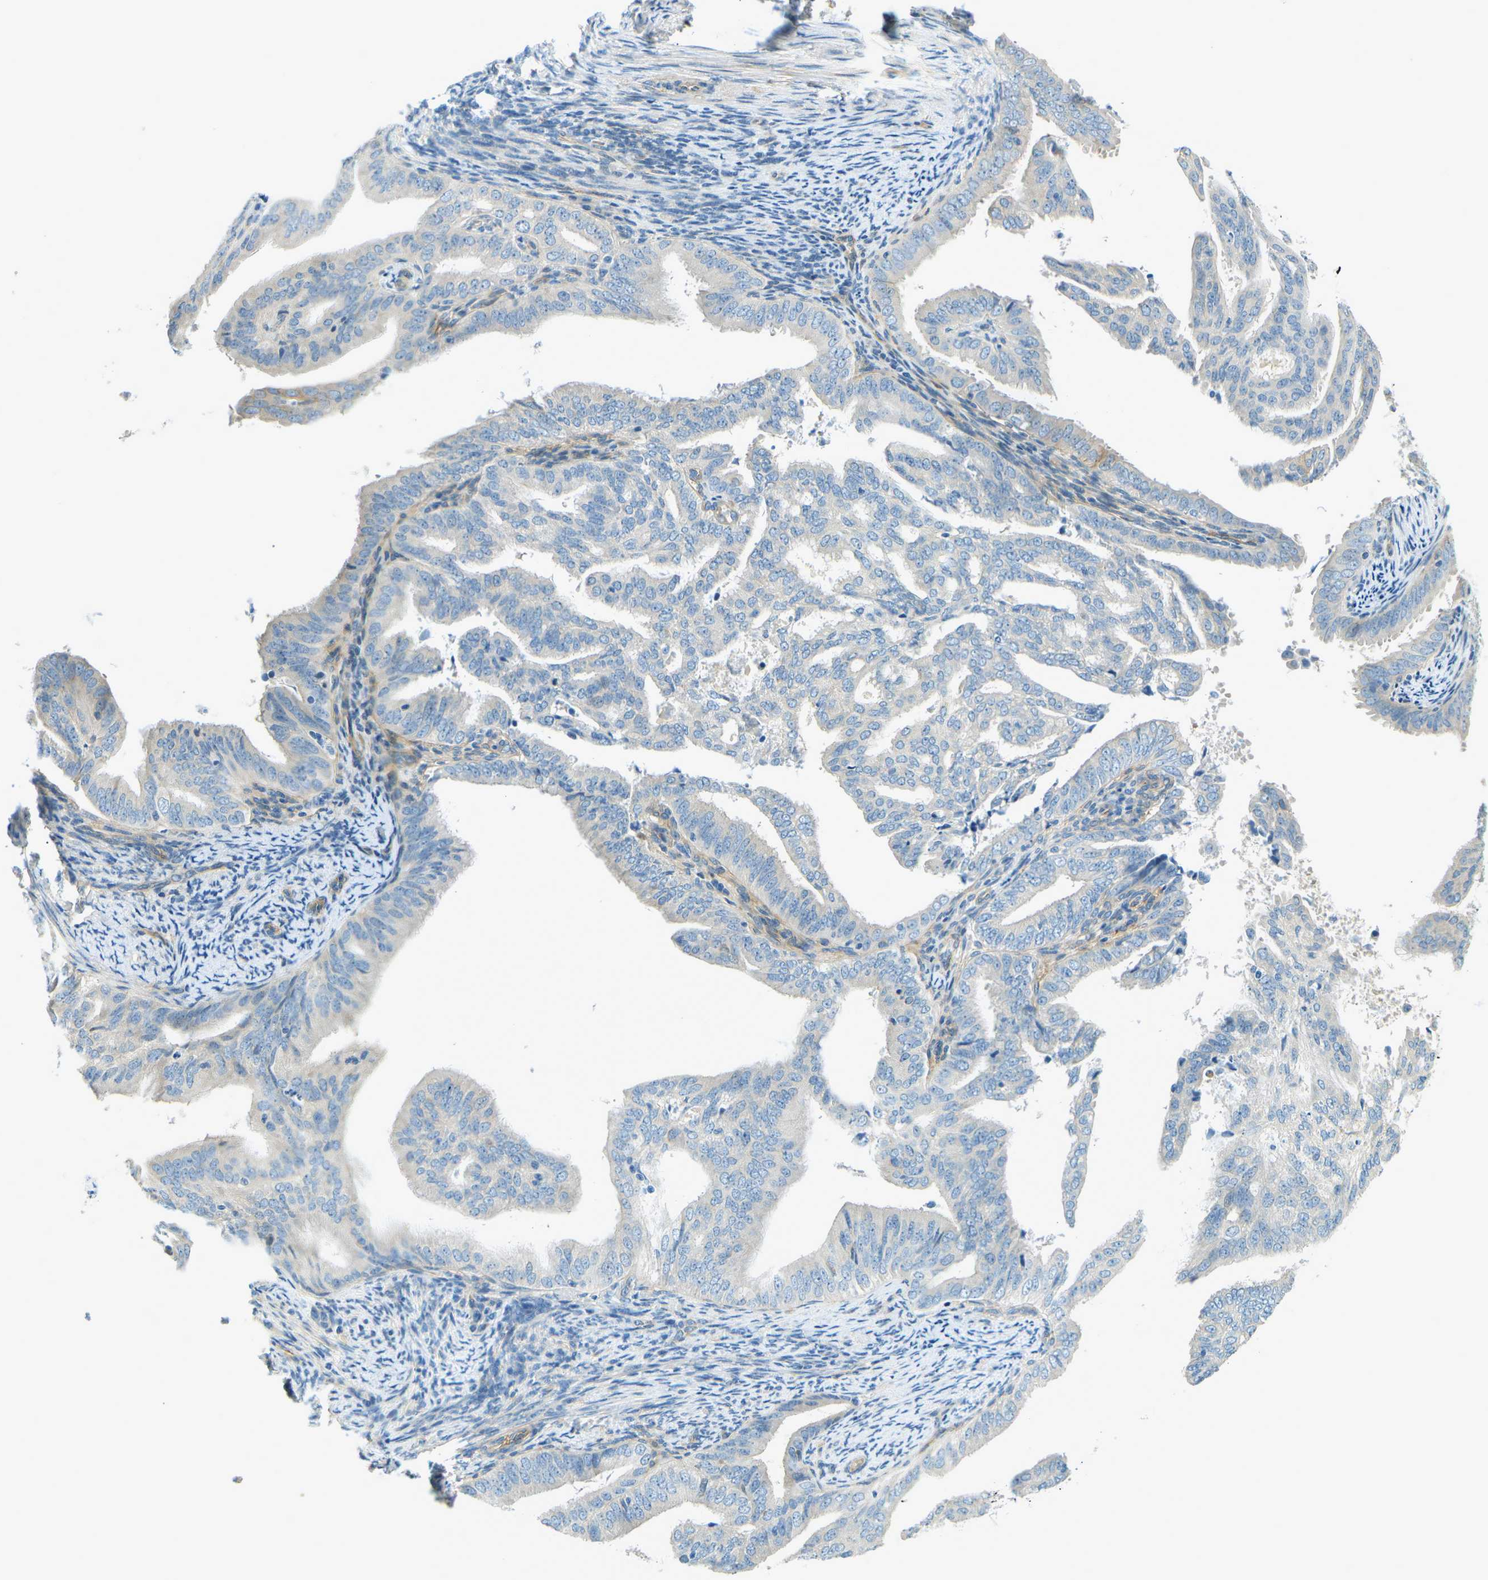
{"staining": {"intensity": "weak", "quantity": "<25%", "location": "cytoplasmic/membranous"}, "tissue": "endometrial cancer", "cell_type": "Tumor cells", "image_type": "cancer", "snomed": [{"axis": "morphology", "description": "Adenocarcinoma, NOS"}, {"axis": "topography", "description": "Endometrium"}], "caption": "Protein analysis of endometrial cancer reveals no significant positivity in tumor cells. (DAB (3,3'-diaminobenzidine) immunohistochemistry with hematoxylin counter stain).", "gene": "ZNF367", "patient": {"sex": "female", "age": 58}}